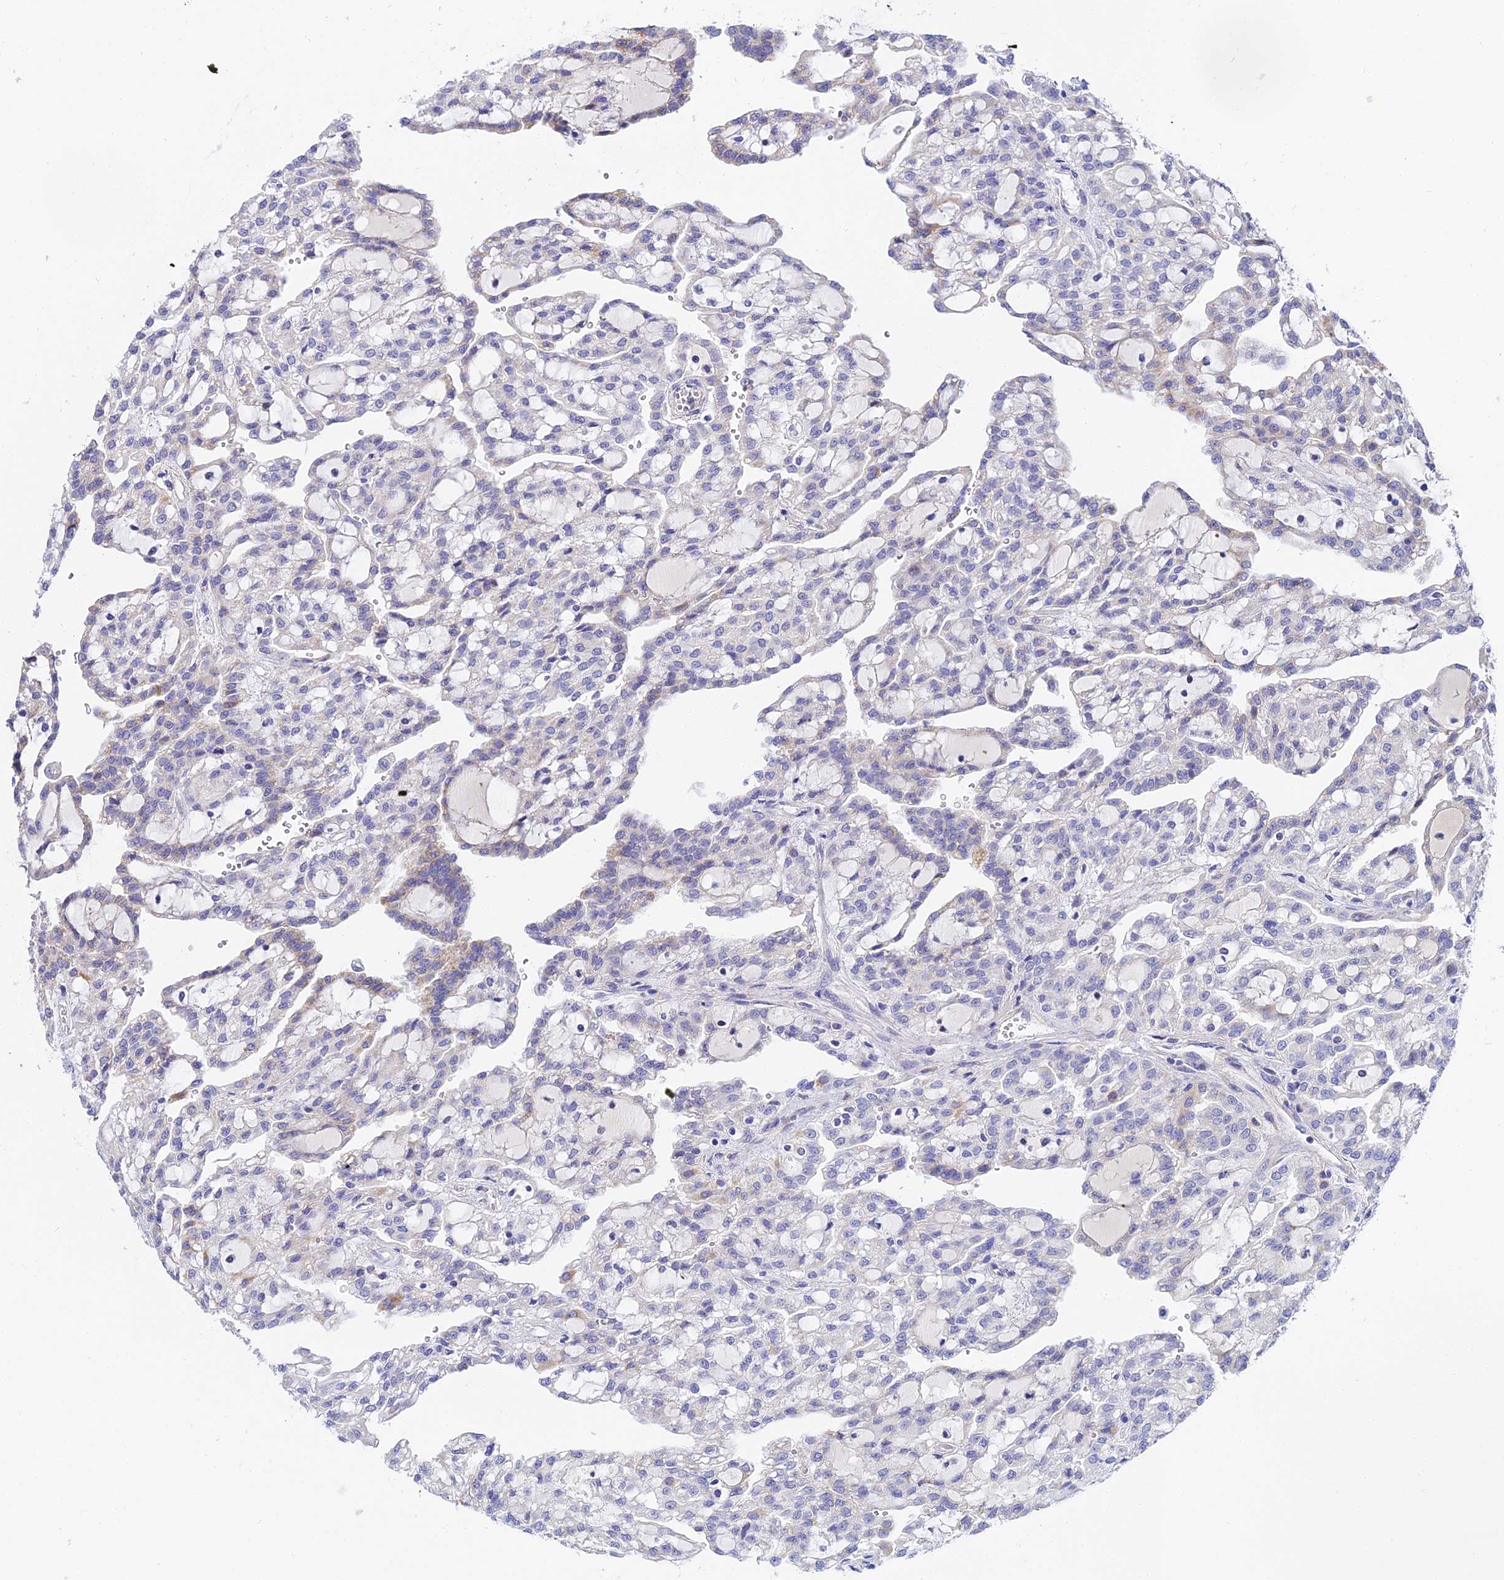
{"staining": {"intensity": "moderate", "quantity": "<25%", "location": "cytoplasmic/membranous"}, "tissue": "renal cancer", "cell_type": "Tumor cells", "image_type": "cancer", "snomed": [{"axis": "morphology", "description": "Adenocarcinoma, NOS"}, {"axis": "topography", "description": "Kidney"}], "caption": "About <25% of tumor cells in renal cancer reveal moderate cytoplasmic/membranous protein expression as visualized by brown immunohistochemical staining.", "gene": "ACOT2", "patient": {"sex": "male", "age": 63}}